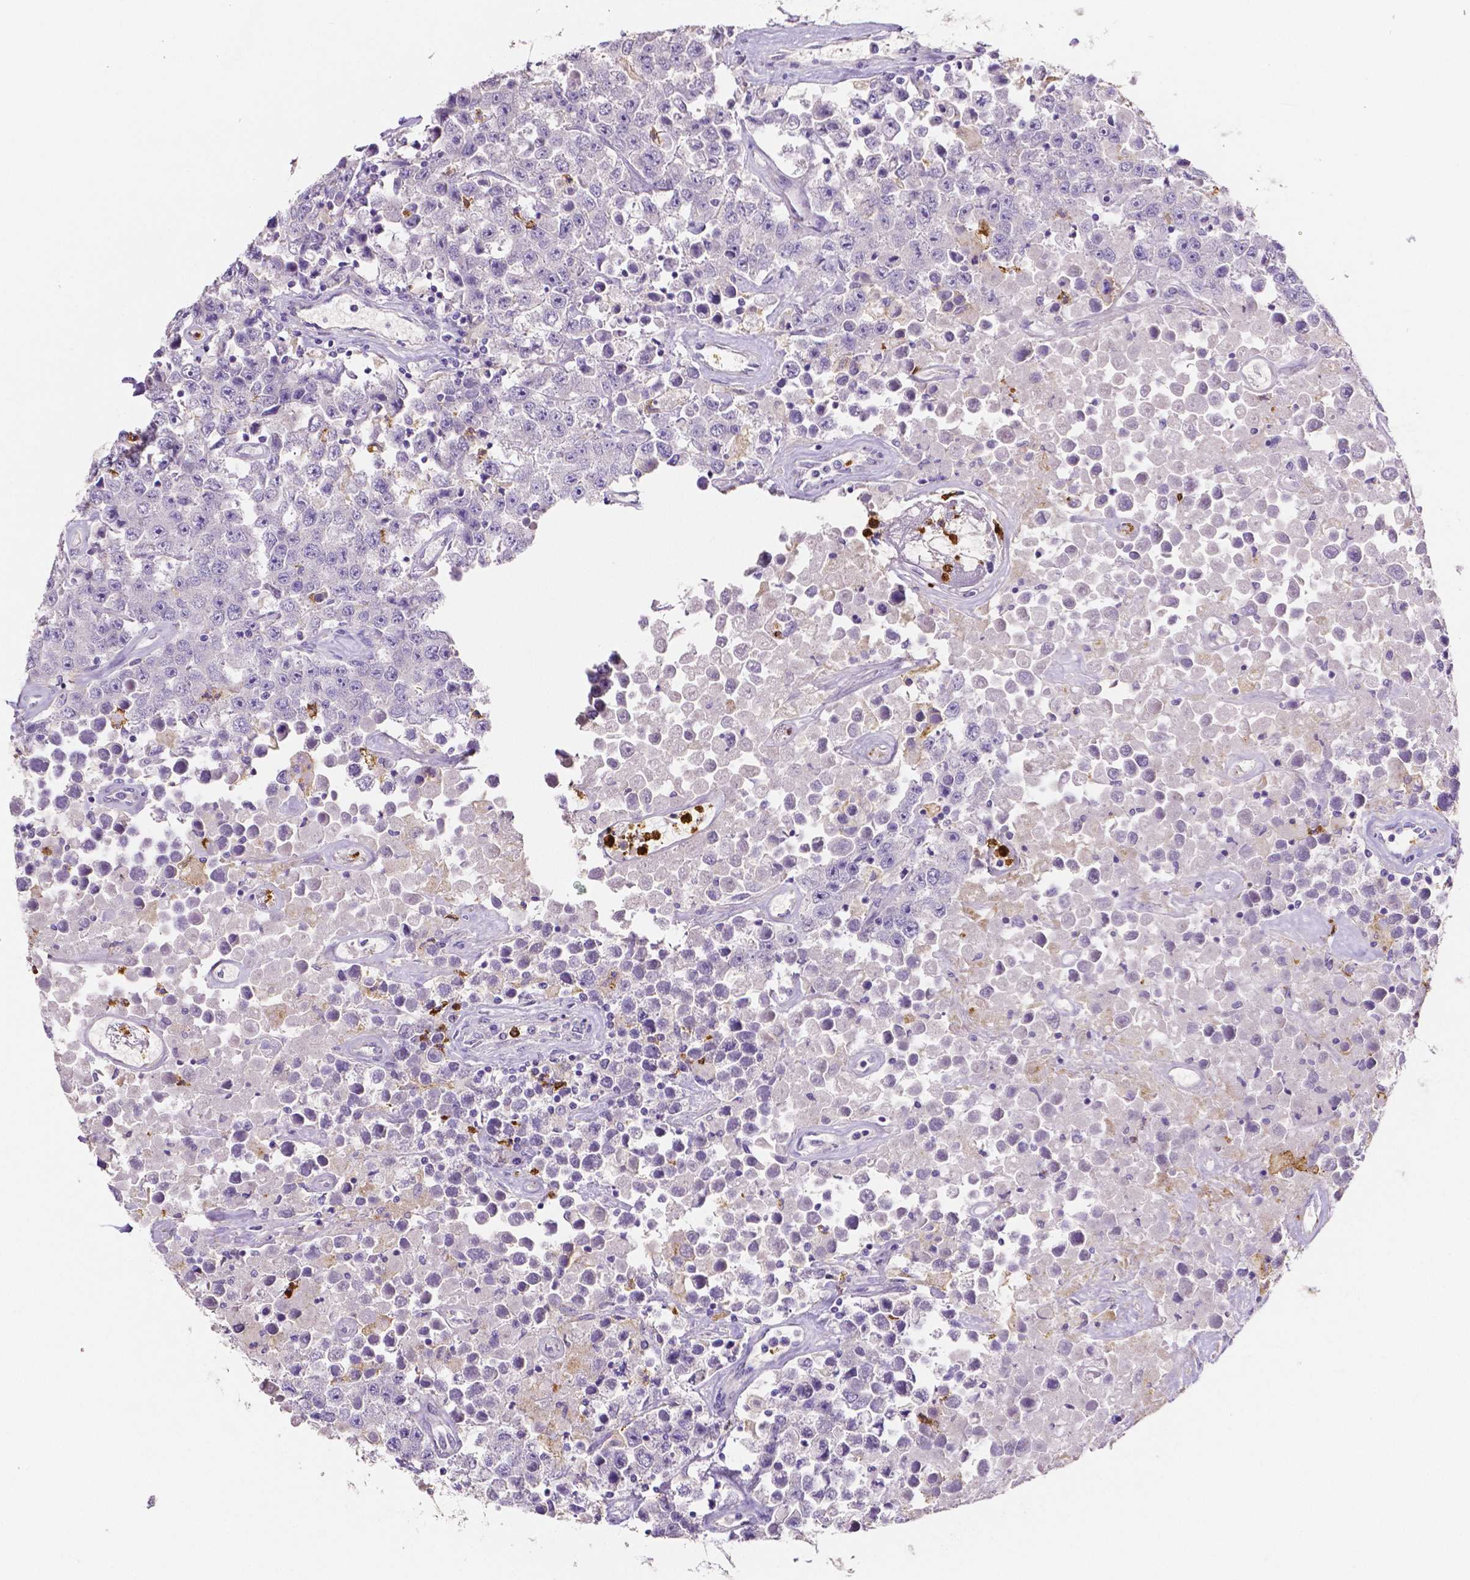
{"staining": {"intensity": "negative", "quantity": "none", "location": "none"}, "tissue": "testis cancer", "cell_type": "Tumor cells", "image_type": "cancer", "snomed": [{"axis": "morphology", "description": "Seminoma, NOS"}, {"axis": "topography", "description": "Testis"}], "caption": "This histopathology image is of testis cancer (seminoma) stained with immunohistochemistry (IHC) to label a protein in brown with the nuclei are counter-stained blue. There is no positivity in tumor cells.", "gene": "MMP9", "patient": {"sex": "male", "age": 52}}